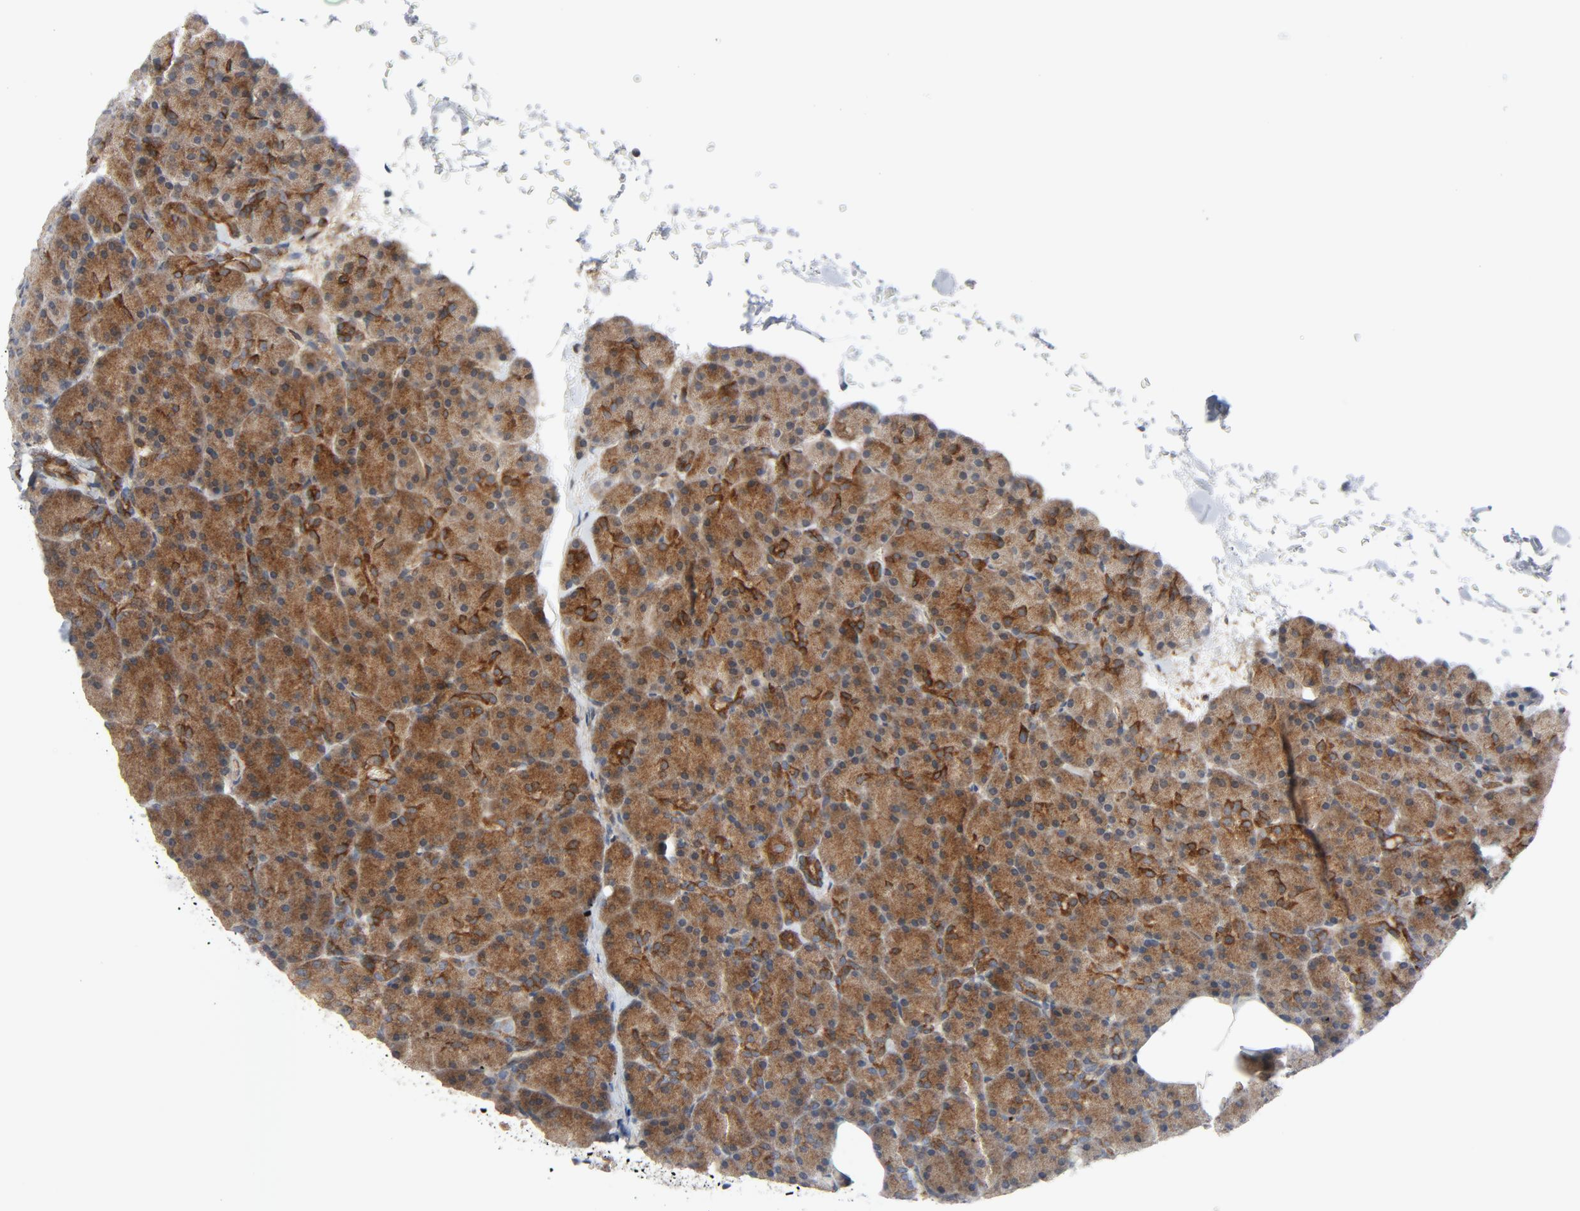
{"staining": {"intensity": "moderate", "quantity": ">75%", "location": "cytoplasmic/membranous"}, "tissue": "pancreas", "cell_type": "Exocrine glandular cells", "image_type": "normal", "snomed": [{"axis": "morphology", "description": "Normal tissue, NOS"}, {"axis": "topography", "description": "Pancreas"}], "caption": "Immunohistochemical staining of unremarkable human pancreas displays medium levels of moderate cytoplasmic/membranous positivity in approximately >75% of exocrine glandular cells.", "gene": "TSG101", "patient": {"sex": "female", "age": 43}}